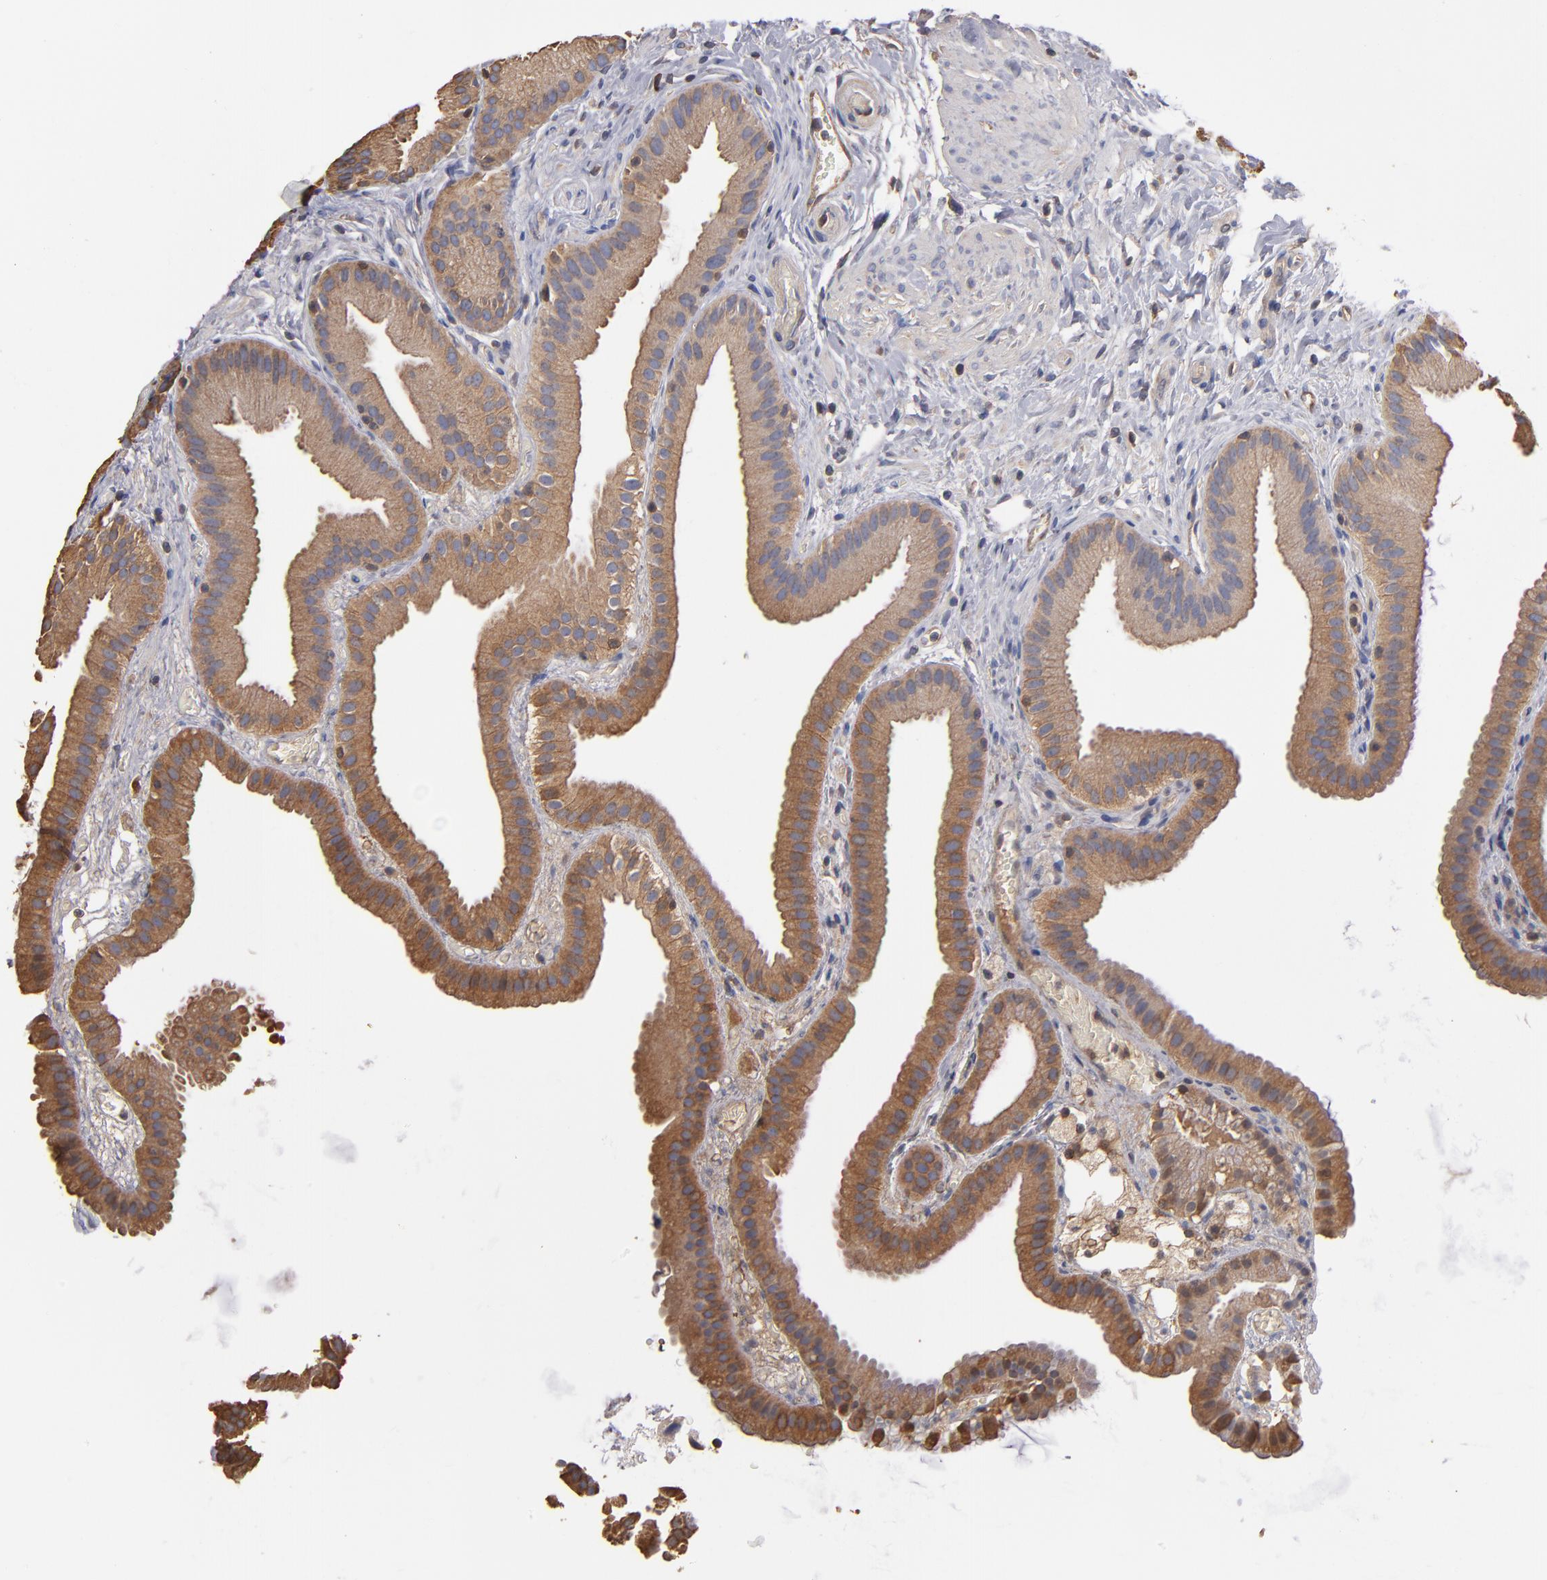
{"staining": {"intensity": "moderate", "quantity": ">75%", "location": "cytoplasmic/membranous"}, "tissue": "gallbladder", "cell_type": "Glandular cells", "image_type": "normal", "snomed": [{"axis": "morphology", "description": "Normal tissue, NOS"}, {"axis": "topography", "description": "Gallbladder"}], "caption": "Protein expression analysis of benign human gallbladder reveals moderate cytoplasmic/membranous staining in approximately >75% of glandular cells. The staining was performed using DAB (3,3'-diaminobenzidine) to visualize the protein expression in brown, while the nuclei were stained in blue with hematoxylin (Magnification: 20x).", "gene": "ESYT2", "patient": {"sex": "female", "age": 63}}